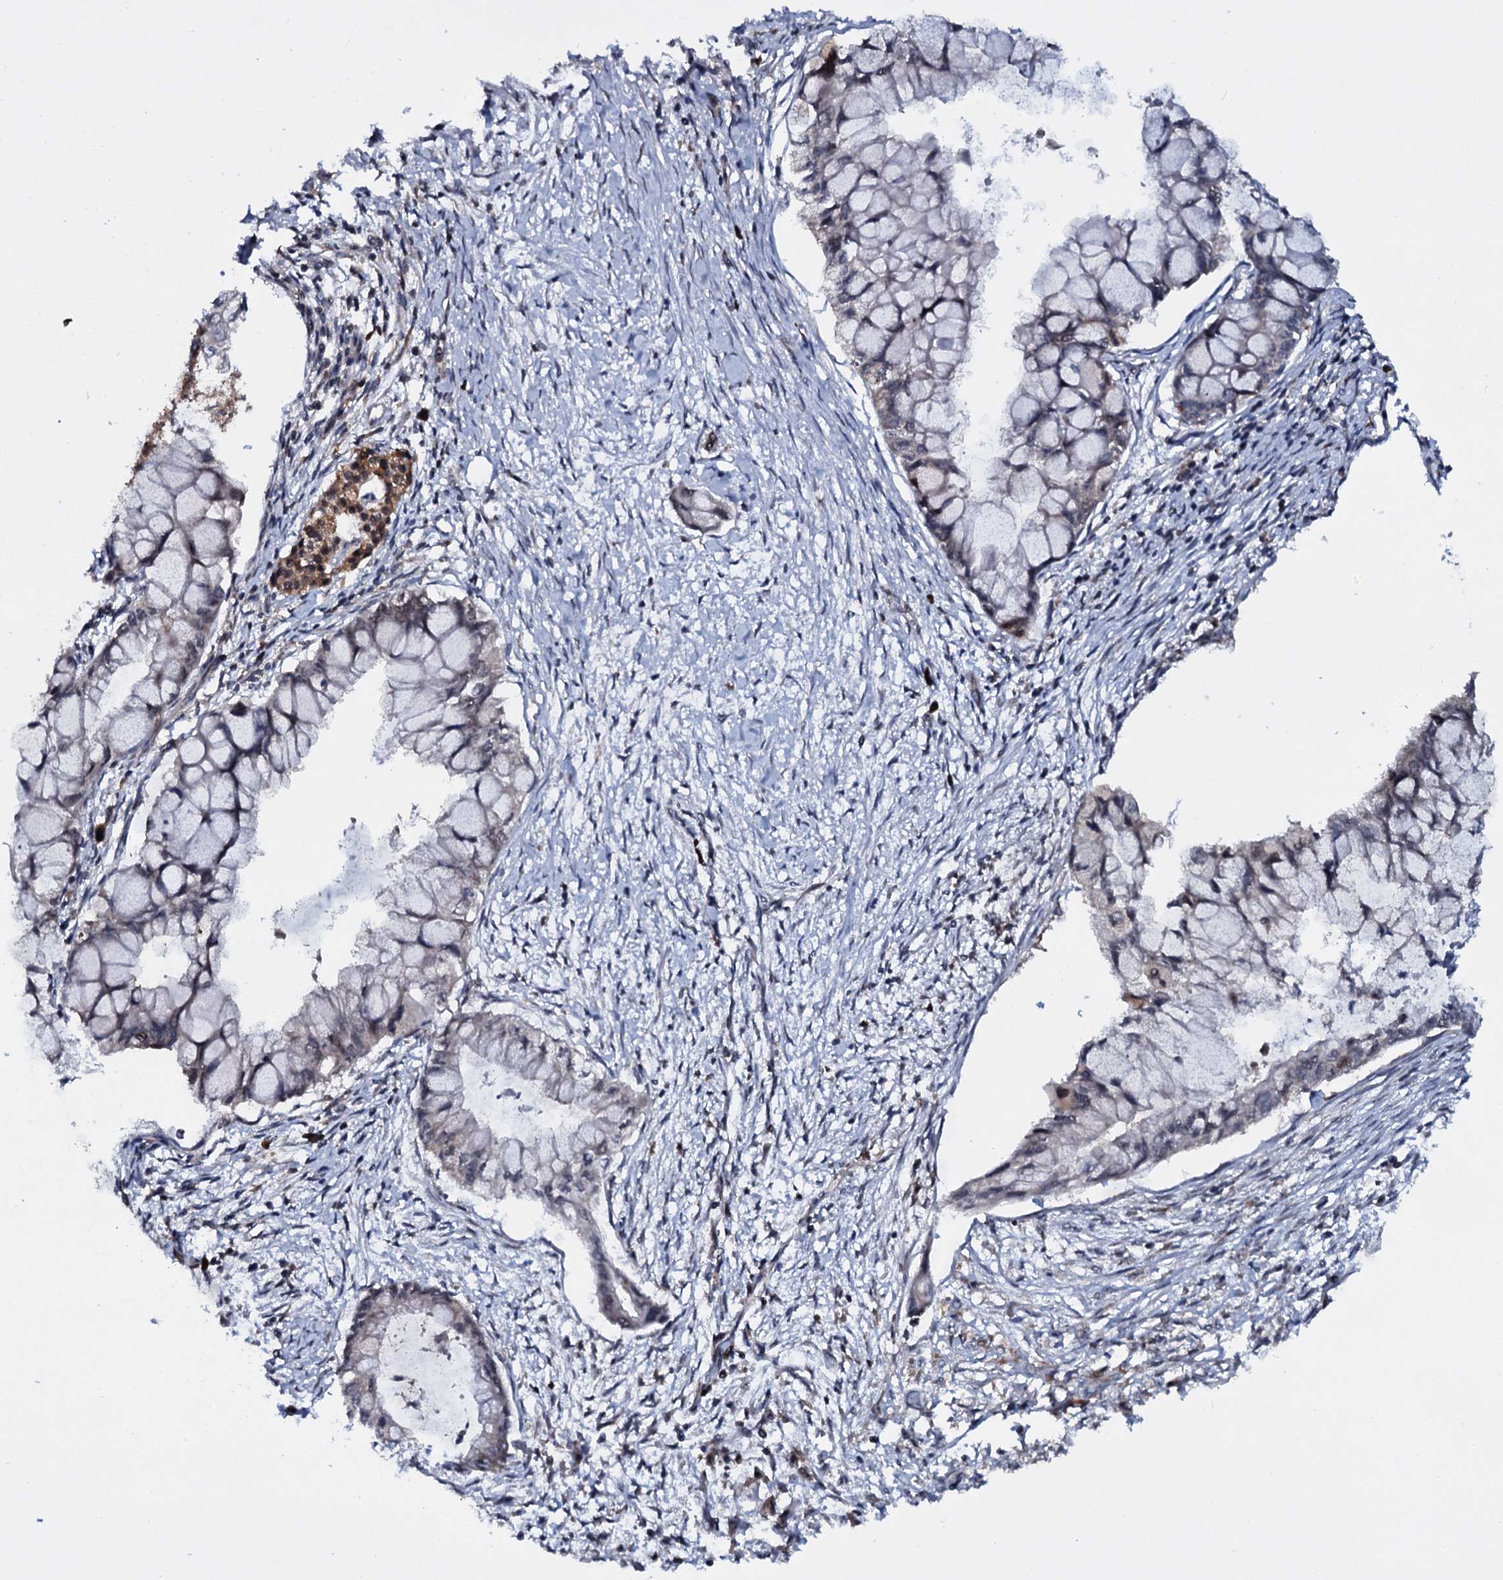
{"staining": {"intensity": "negative", "quantity": "none", "location": "none"}, "tissue": "pancreatic cancer", "cell_type": "Tumor cells", "image_type": "cancer", "snomed": [{"axis": "morphology", "description": "Adenocarcinoma, NOS"}, {"axis": "topography", "description": "Pancreas"}], "caption": "Immunohistochemistry micrograph of pancreatic cancer (adenocarcinoma) stained for a protein (brown), which demonstrates no expression in tumor cells.", "gene": "HDDC3", "patient": {"sex": "male", "age": 48}}